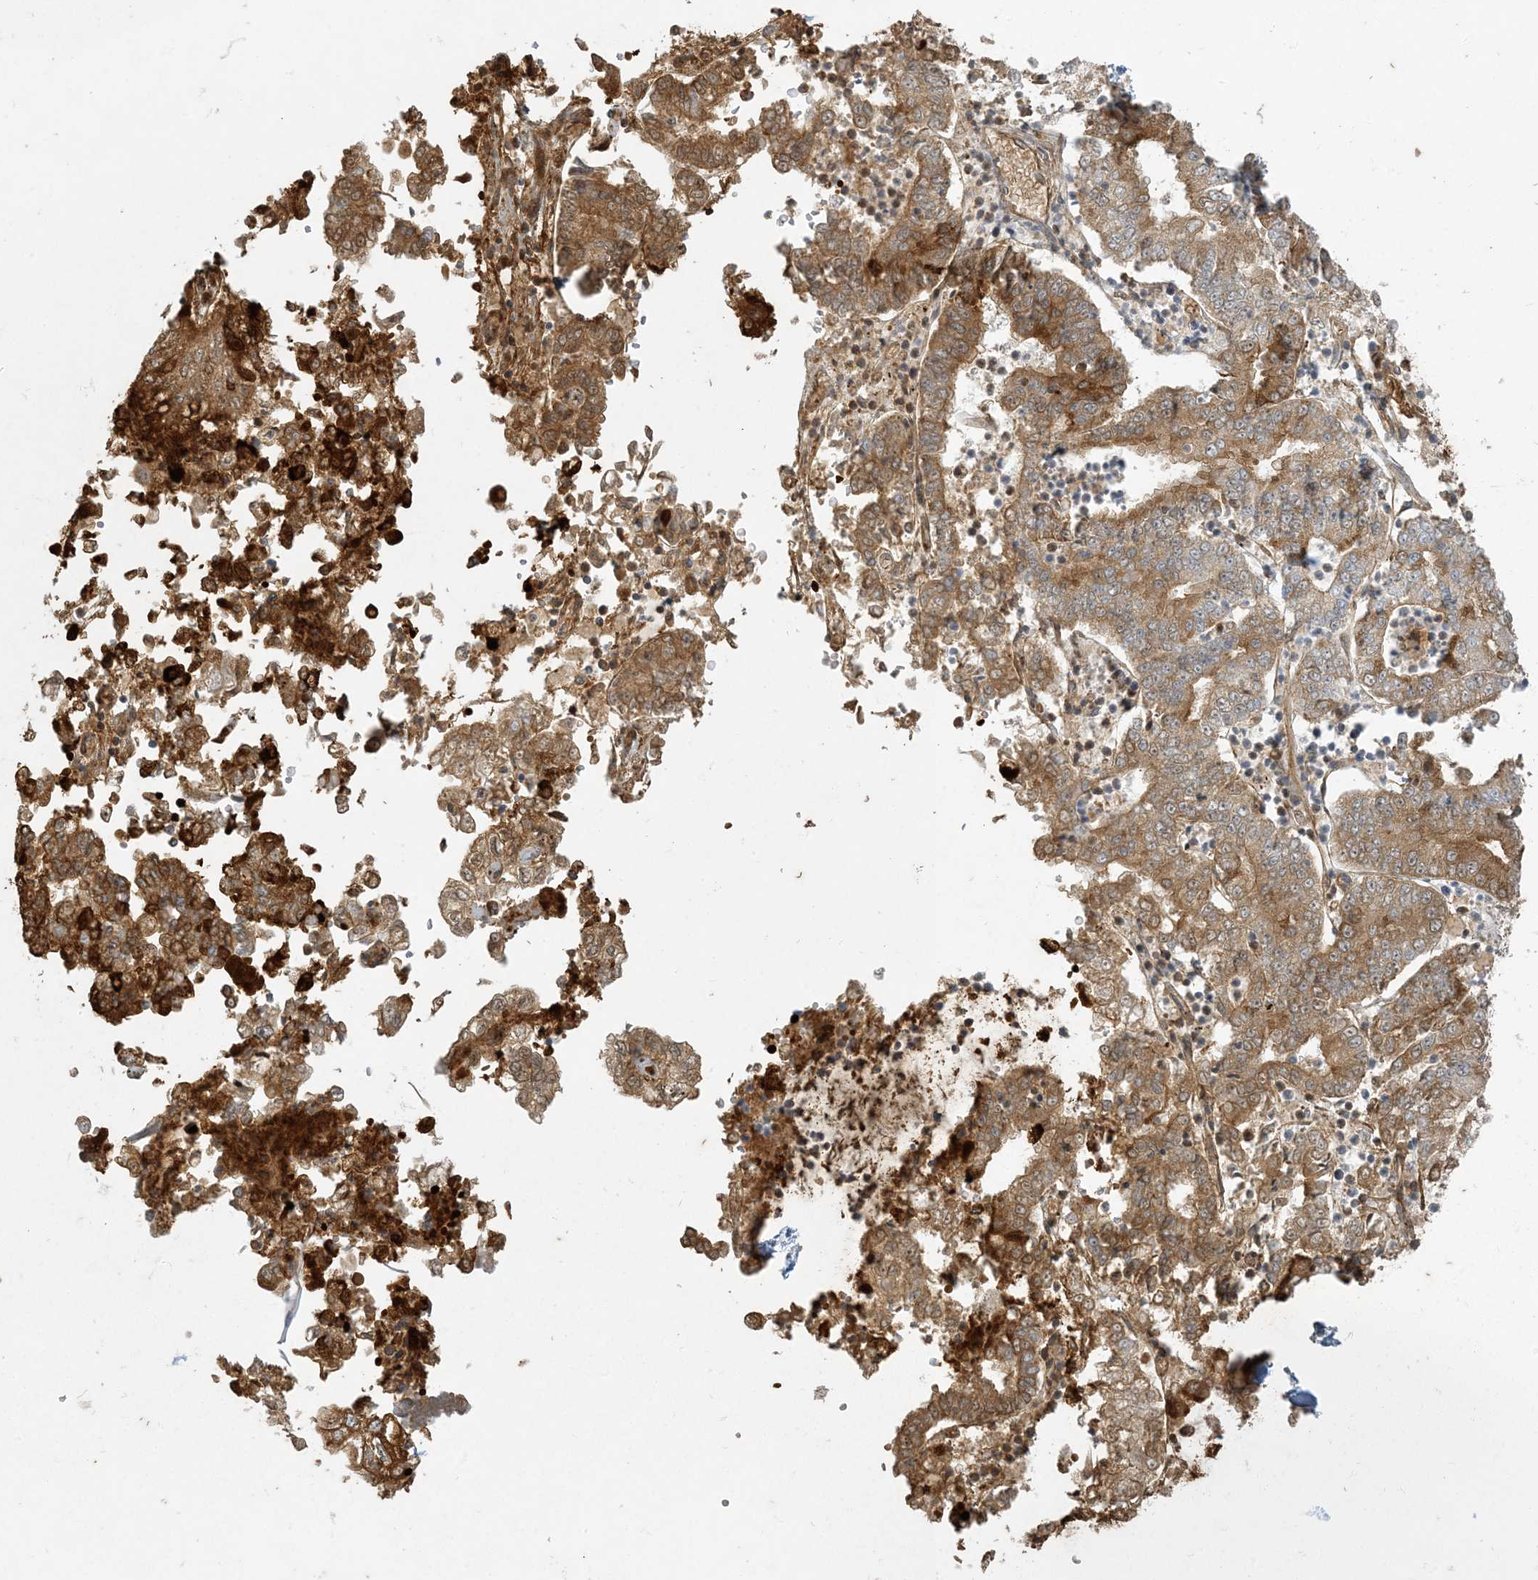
{"staining": {"intensity": "moderate", "quantity": ">75%", "location": "cytoplasmic/membranous"}, "tissue": "stomach cancer", "cell_type": "Tumor cells", "image_type": "cancer", "snomed": [{"axis": "morphology", "description": "Adenocarcinoma, NOS"}, {"axis": "topography", "description": "Stomach"}], "caption": "IHC photomicrograph of neoplastic tissue: stomach cancer stained using immunohistochemistry reveals medium levels of moderate protein expression localized specifically in the cytoplasmic/membranous of tumor cells, appearing as a cytoplasmic/membranous brown color.", "gene": "CTDNEP1", "patient": {"sex": "male", "age": 76}}